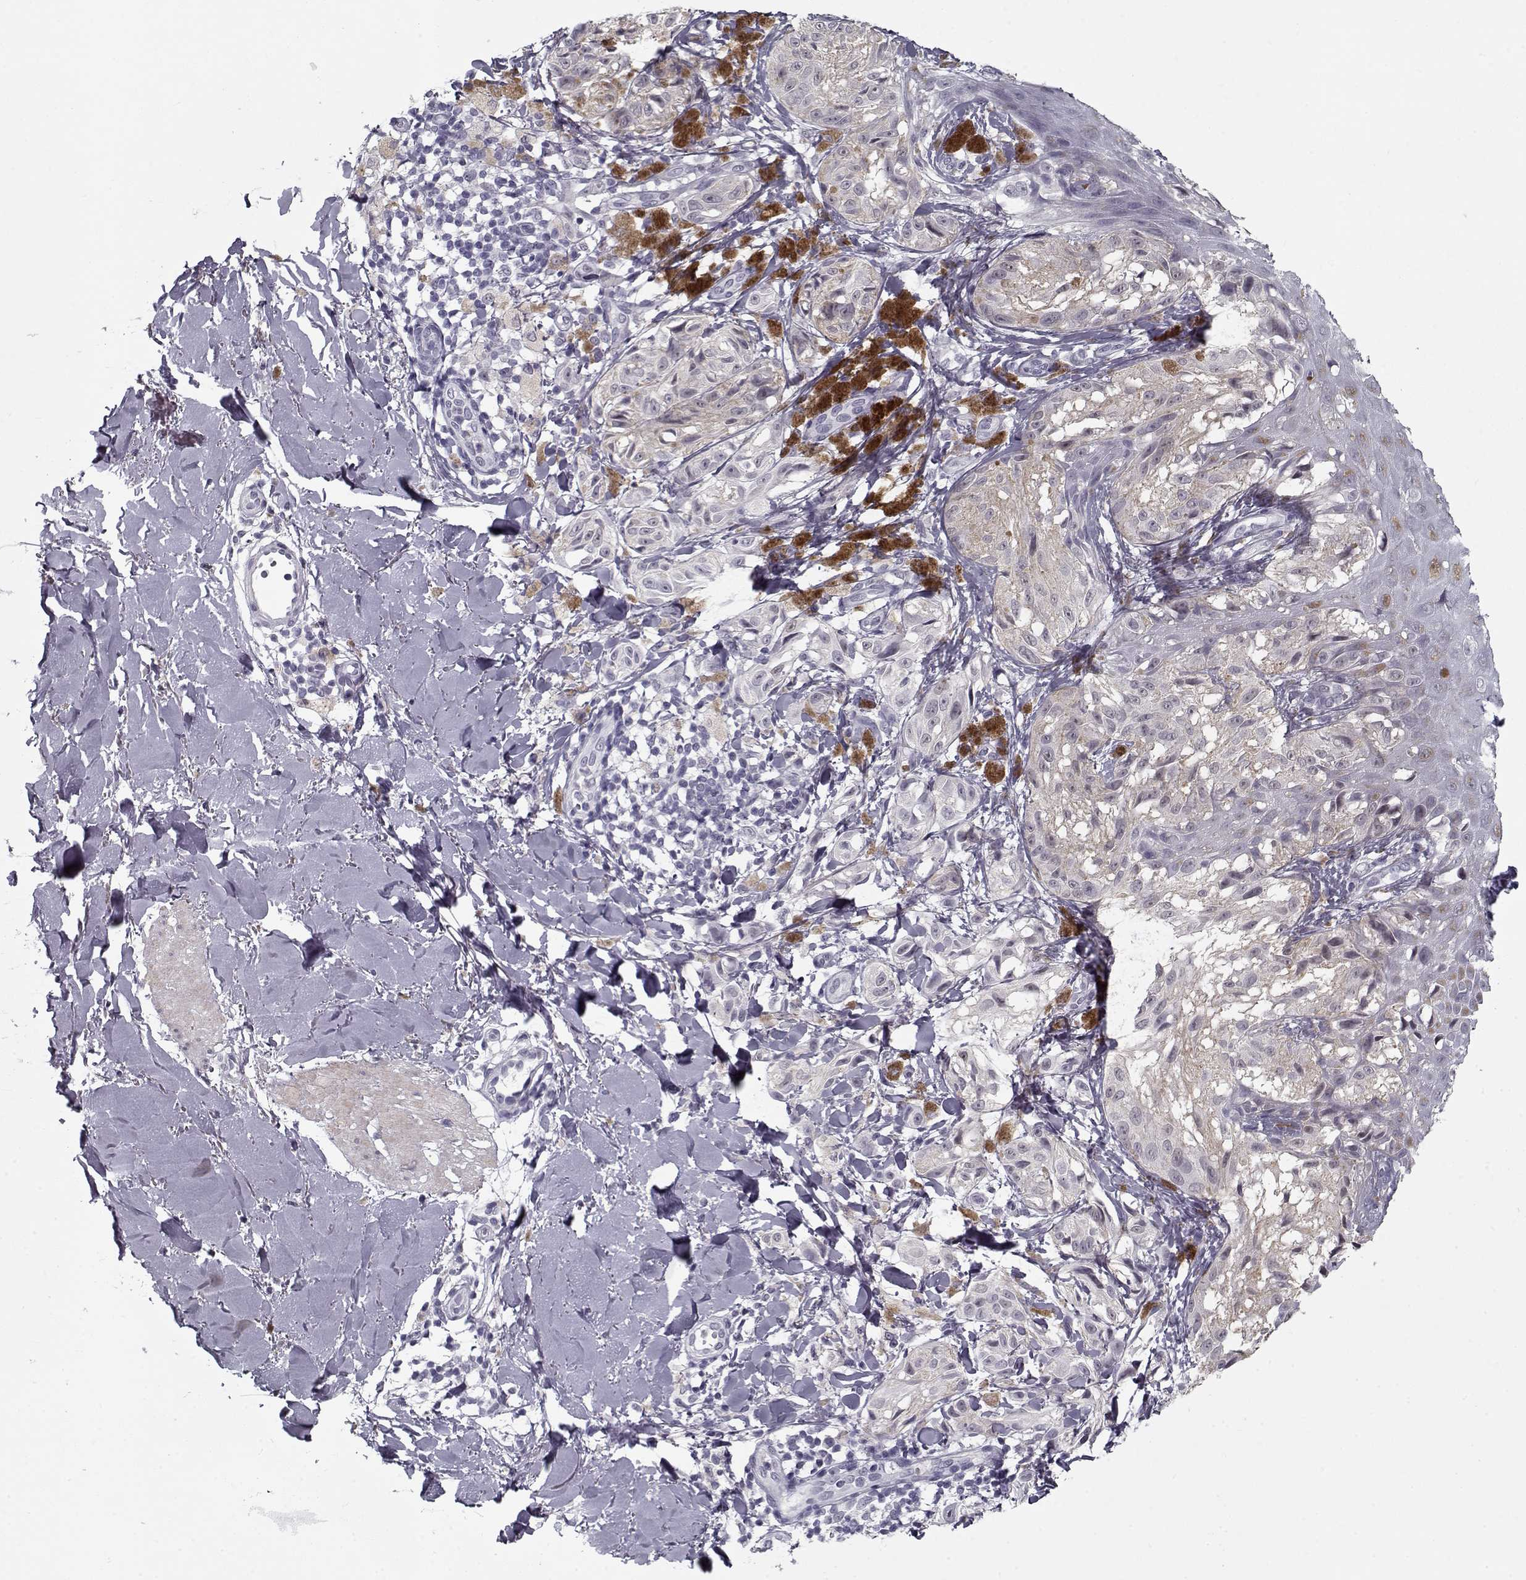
{"staining": {"intensity": "negative", "quantity": "none", "location": "none"}, "tissue": "melanoma", "cell_type": "Tumor cells", "image_type": "cancer", "snomed": [{"axis": "morphology", "description": "Malignant melanoma, NOS"}, {"axis": "topography", "description": "Skin"}], "caption": "High power microscopy image of an immunohistochemistry micrograph of melanoma, revealing no significant positivity in tumor cells.", "gene": "RNF32", "patient": {"sex": "male", "age": 36}}